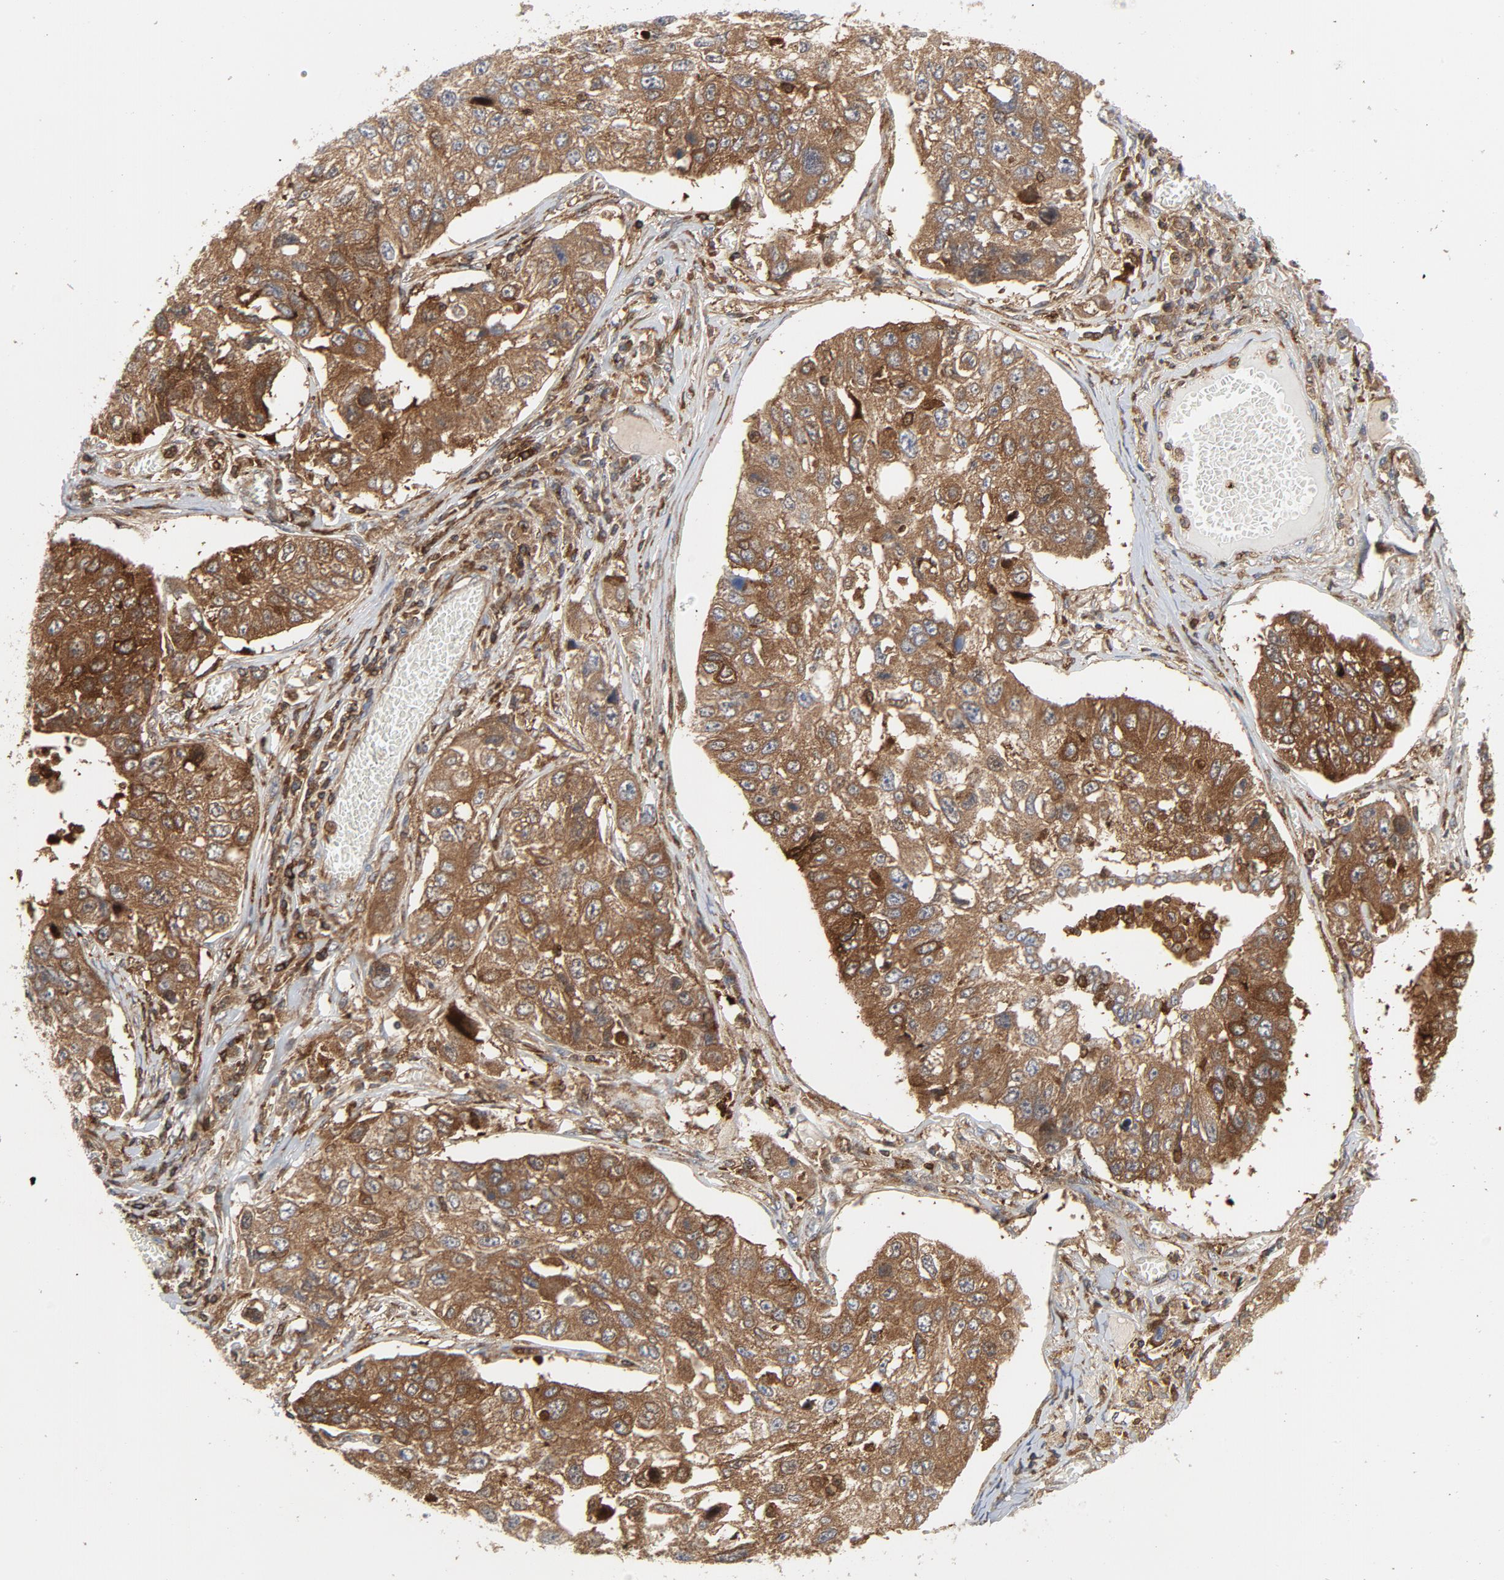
{"staining": {"intensity": "moderate", "quantity": ">75%", "location": "cytoplasmic/membranous"}, "tissue": "lung cancer", "cell_type": "Tumor cells", "image_type": "cancer", "snomed": [{"axis": "morphology", "description": "Squamous cell carcinoma, NOS"}, {"axis": "topography", "description": "Lung"}], "caption": "Protein staining reveals moderate cytoplasmic/membranous expression in approximately >75% of tumor cells in squamous cell carcinoma (lung). (DAB IHC with brightfield microscopy, high magnification).", "gene": "YES1", "patient": {"sex": "male", "age": 71}}